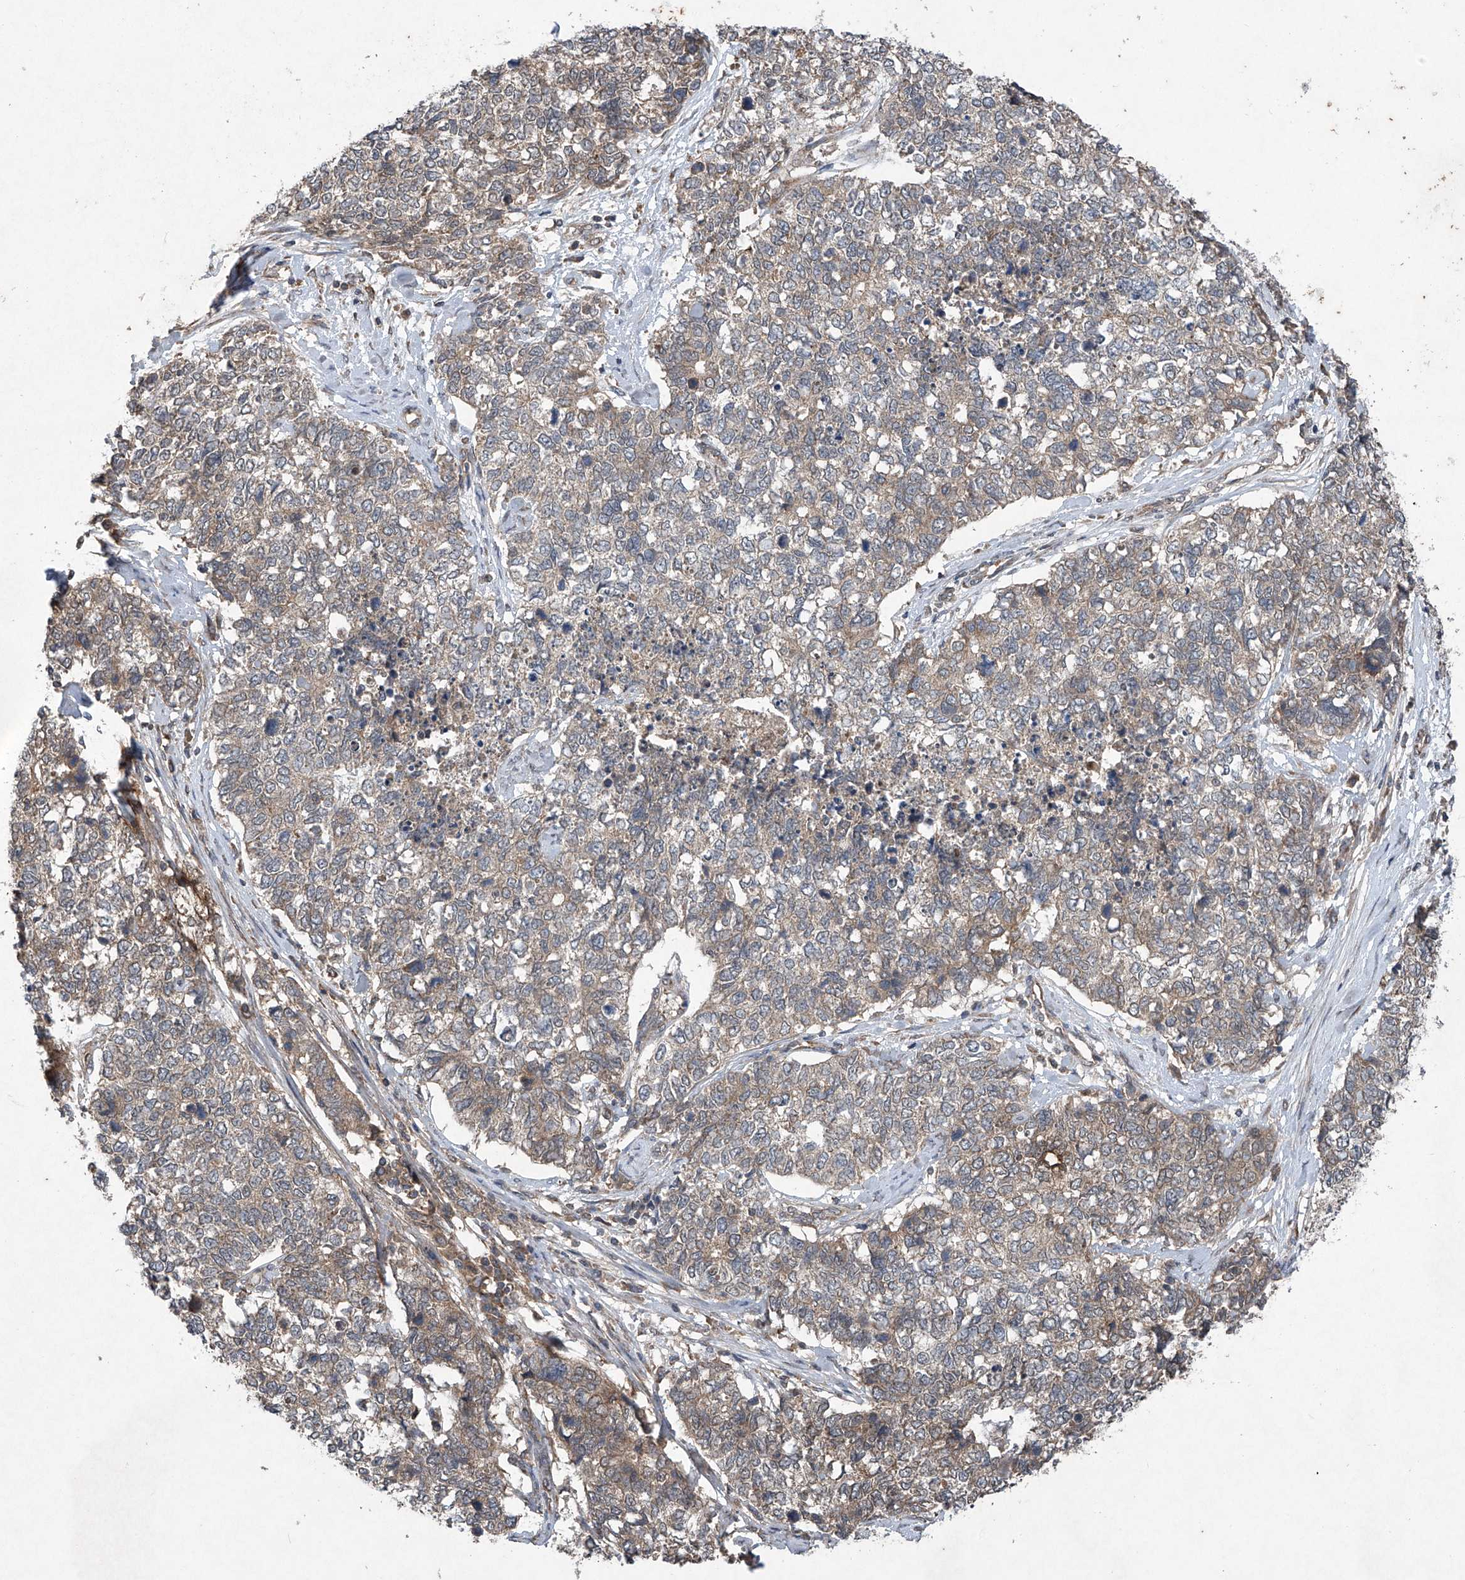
{"staining": {"intensity": "weak", "quantity": "25%-75%", "location": "cytoplasmic/membranous"}, "tissue": "cervical cancer", "cell_type": "Tumor cells", "image_type": "cancer", "snomed": [{"axis": "morphology", "description": "Squamous cell carcinoma, NOS"}, {"axis": "topography", "description": "Cervix"}], "caption": "DAB (3,3'-diaminobenzidine) immunohistochemical staining of cervical squamous cell carcinoma shows weak cytoplasmic/membranous protein expression in approximately 25%-75% of tumor cells.", "gene": "SUMF2", "patient": {"sex": "female", "age": 63}}